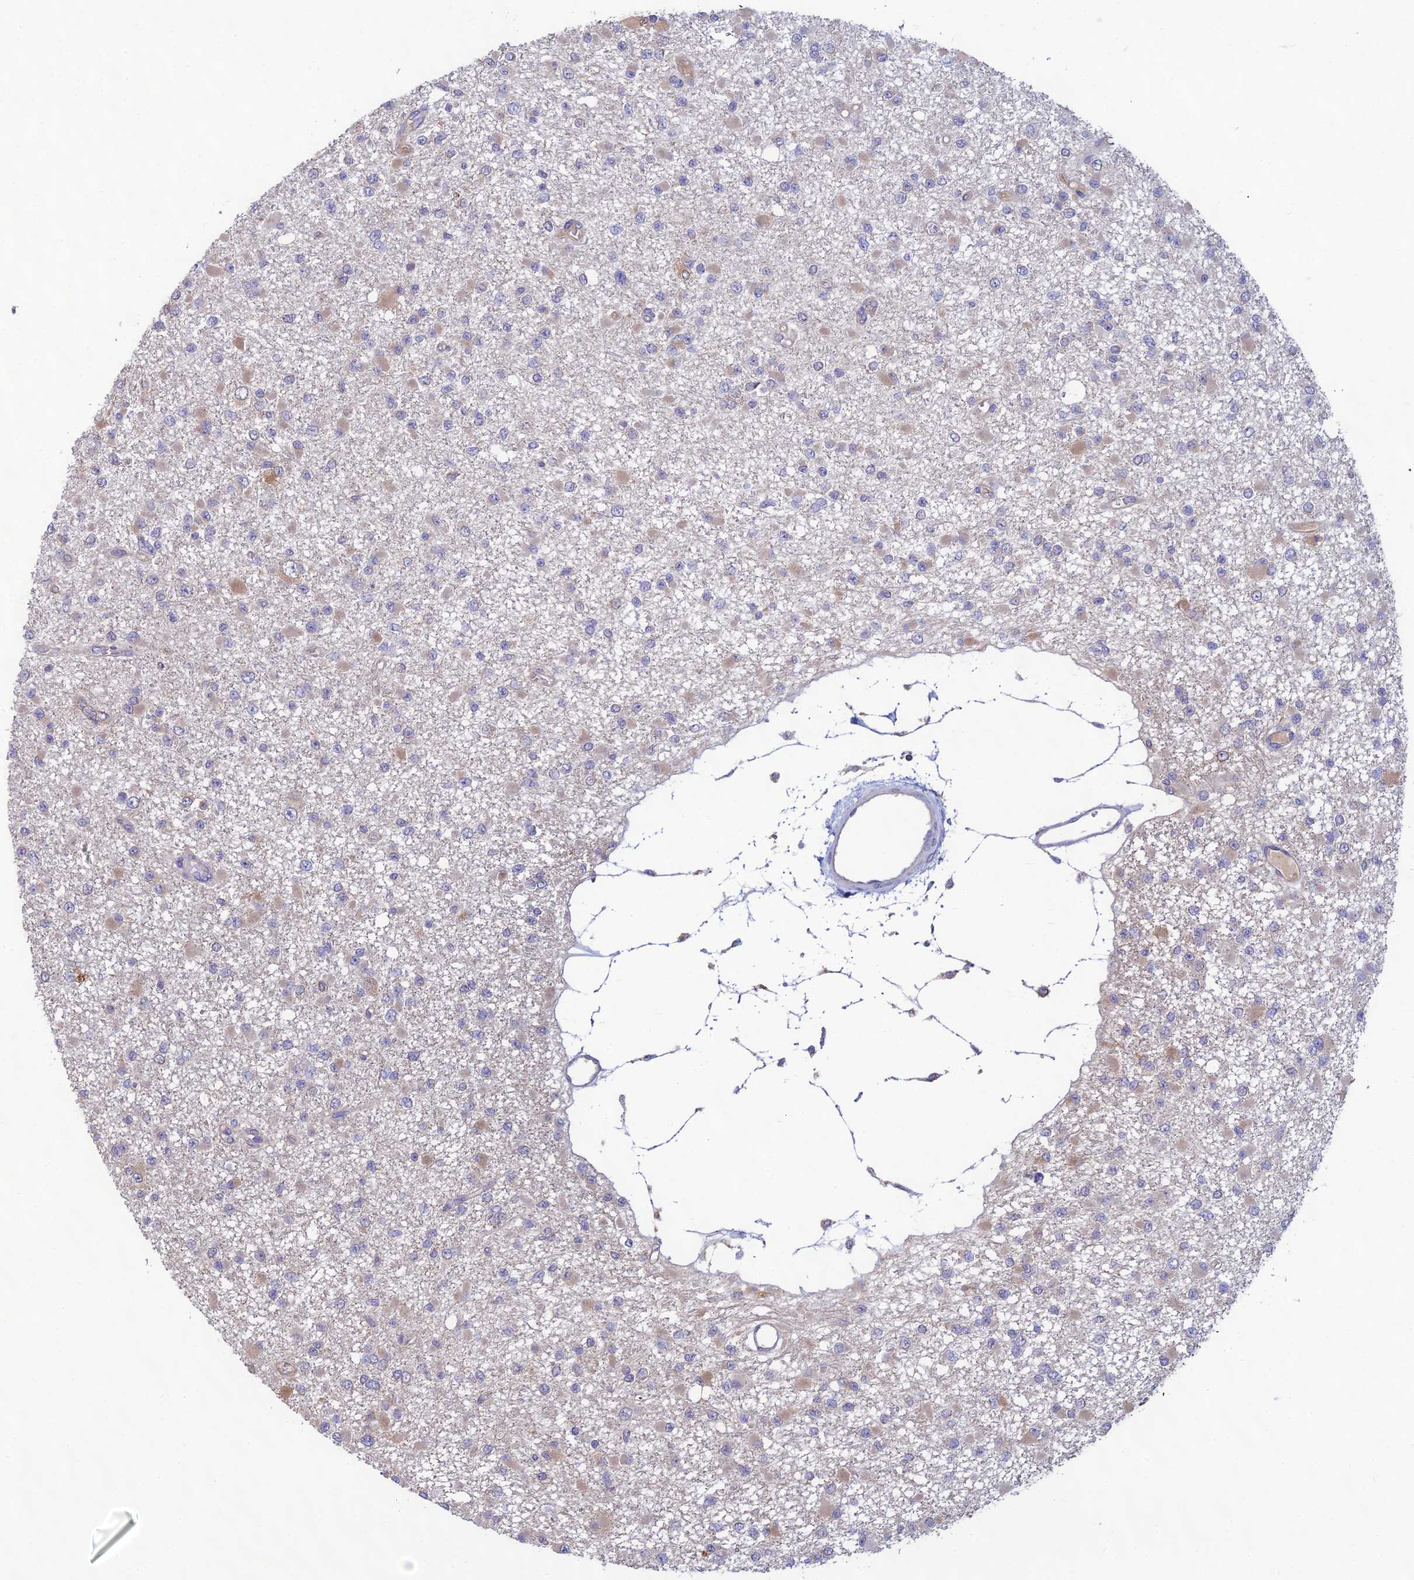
{"staining": {"intensity": "negative", "quantity": "none", "location": "none"}, "tissue": "glioma", "cell_type": "Tumor cells", "image_type": "cancer", "snomed": [{"axis": "morphology", "description": "Glioma, malignant, Low grade"}, {"axis": "topography", "description": "Brain"}], "caption": "Immunohistochemical staining of glioma reveals no significant expression in tumor cells.", "gene": "MRNIP", "patient": {"sex": "female", "age": 22}}